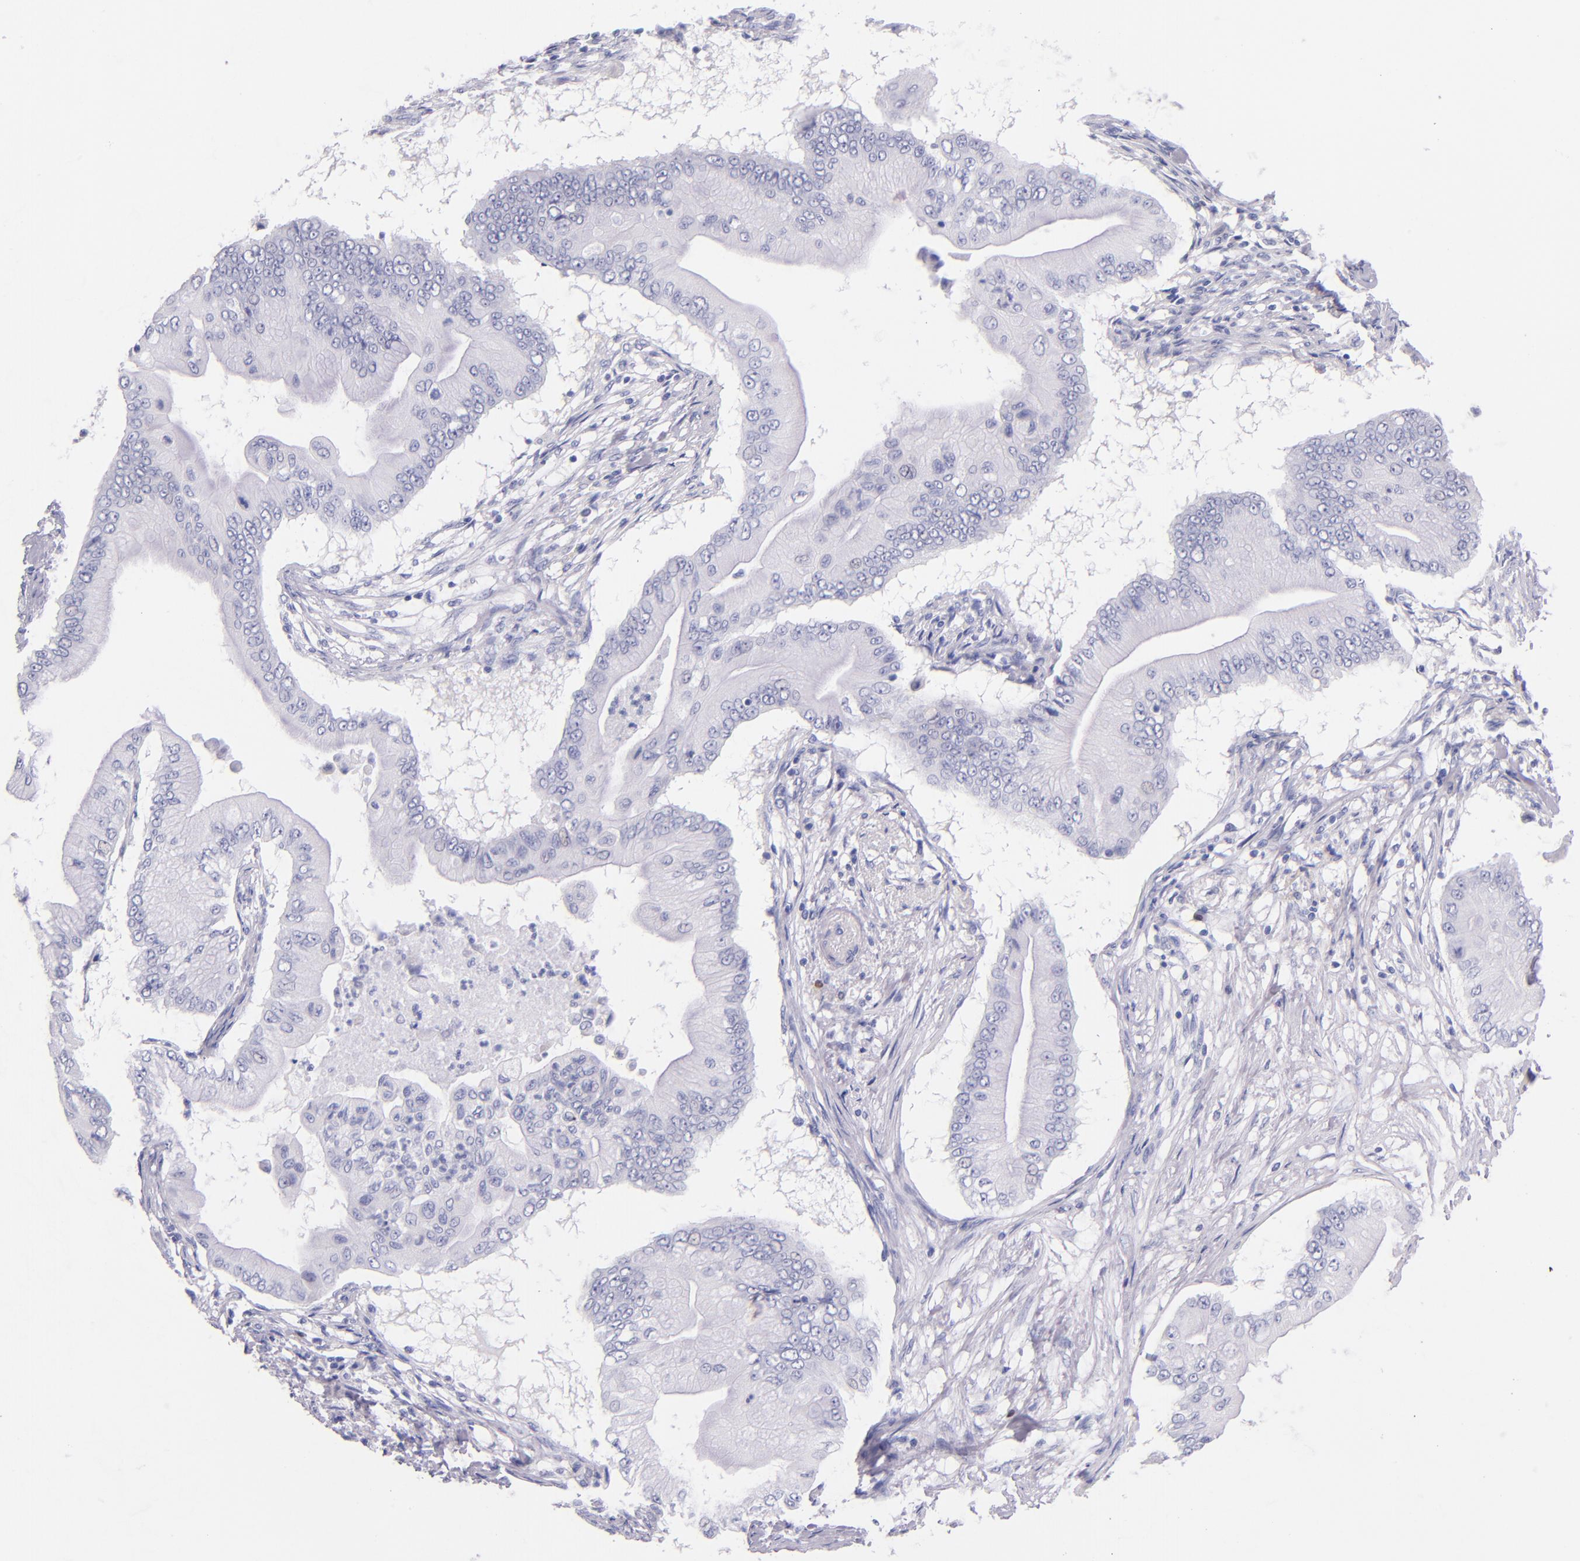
{"staining": {"intensity": "negative", "quantity": "none", "location": "none"}, "tissue": "pancreatic cancer", "cell_type": "Tumor cells", "image_type": "cancer", "snomed": [{"axis": "morphology", "description": "Adenocarcinoma, NOS"}, {"axis": "topography", "description": "Pancreas"}], "caption": "IHC of pancreatic cancer (adenocarcinoma) shows no staining in tumor cells. (DAB (3,3'-diaminobenzidine) immunohistochemistry visualized using brightfield microscopy, high magnification).", "gene": "IRF4", "patient": {"sex": "male", "age": 62}}